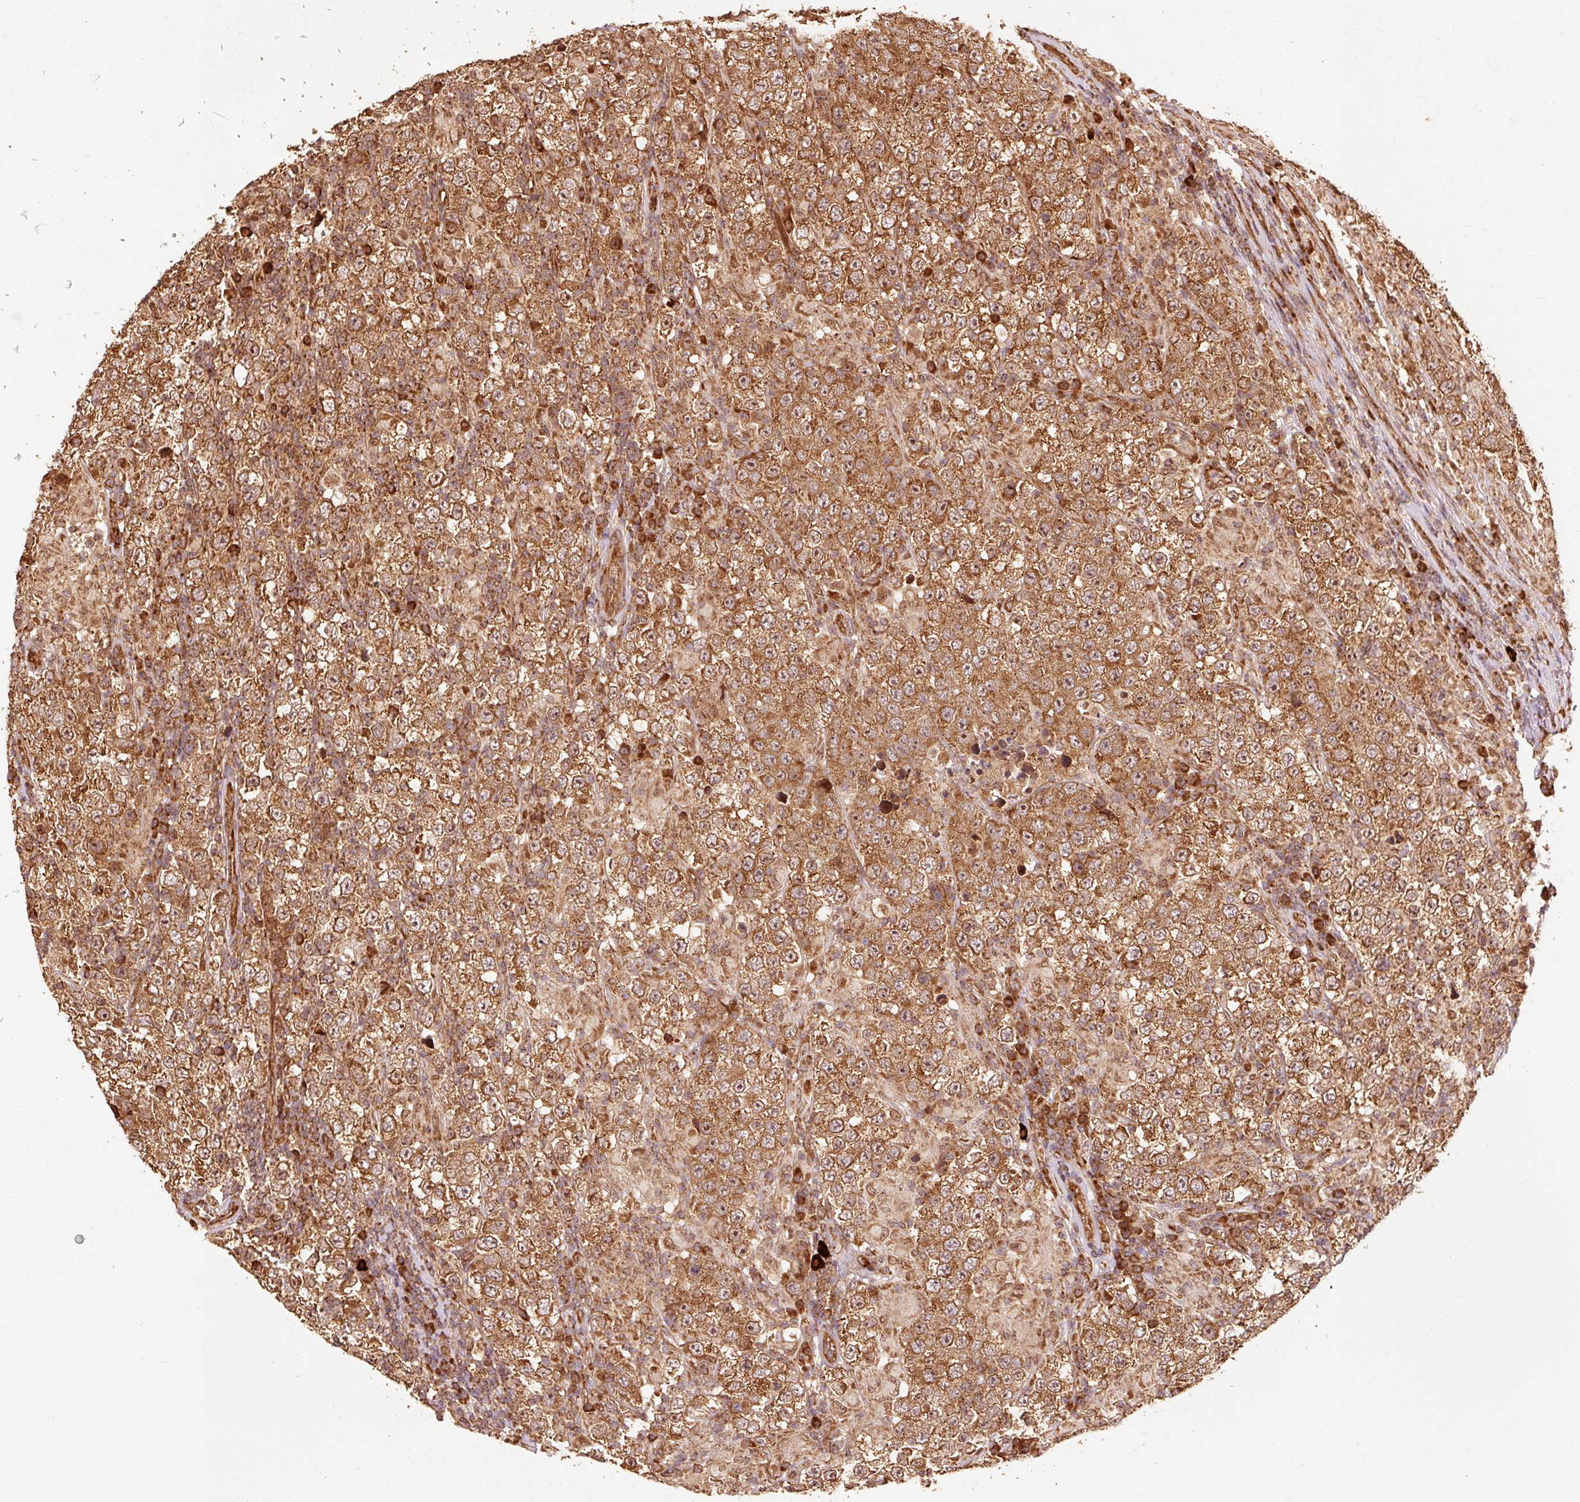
{"staining": {"intensity": "strong", "quantity": ">75%", "location": "cytoplasmic/membranous"}, "tissue": "testis cancer", "cell_type": "Tumor cells", "image_type": "cancer", "snomed": [{"axis": "morphology", "description": "Normal tissue, NOS"}, {"axis": "morphology", "description": "Urothelial carcinoma, High grade"}, {"axis": "morphology", "description": "Seminoma, NOS"}, {"axis": "morphology", "description": "Carcinoma, Embryonal, NOS"}, {"axis": "topography", "description": "Urinary bladder"}, {"axis": "topography", "description": "Testis"}], "caption": "Testis cancer (urothelial carcinoma (high-grade)) tissue demonstrates strong cytoplasmic/membranous expression in about >75% of tumor cells, visualized by immunohistochemistry.", "gene": "MRPL16", "patient": {"sex": "male", "age": 41}}